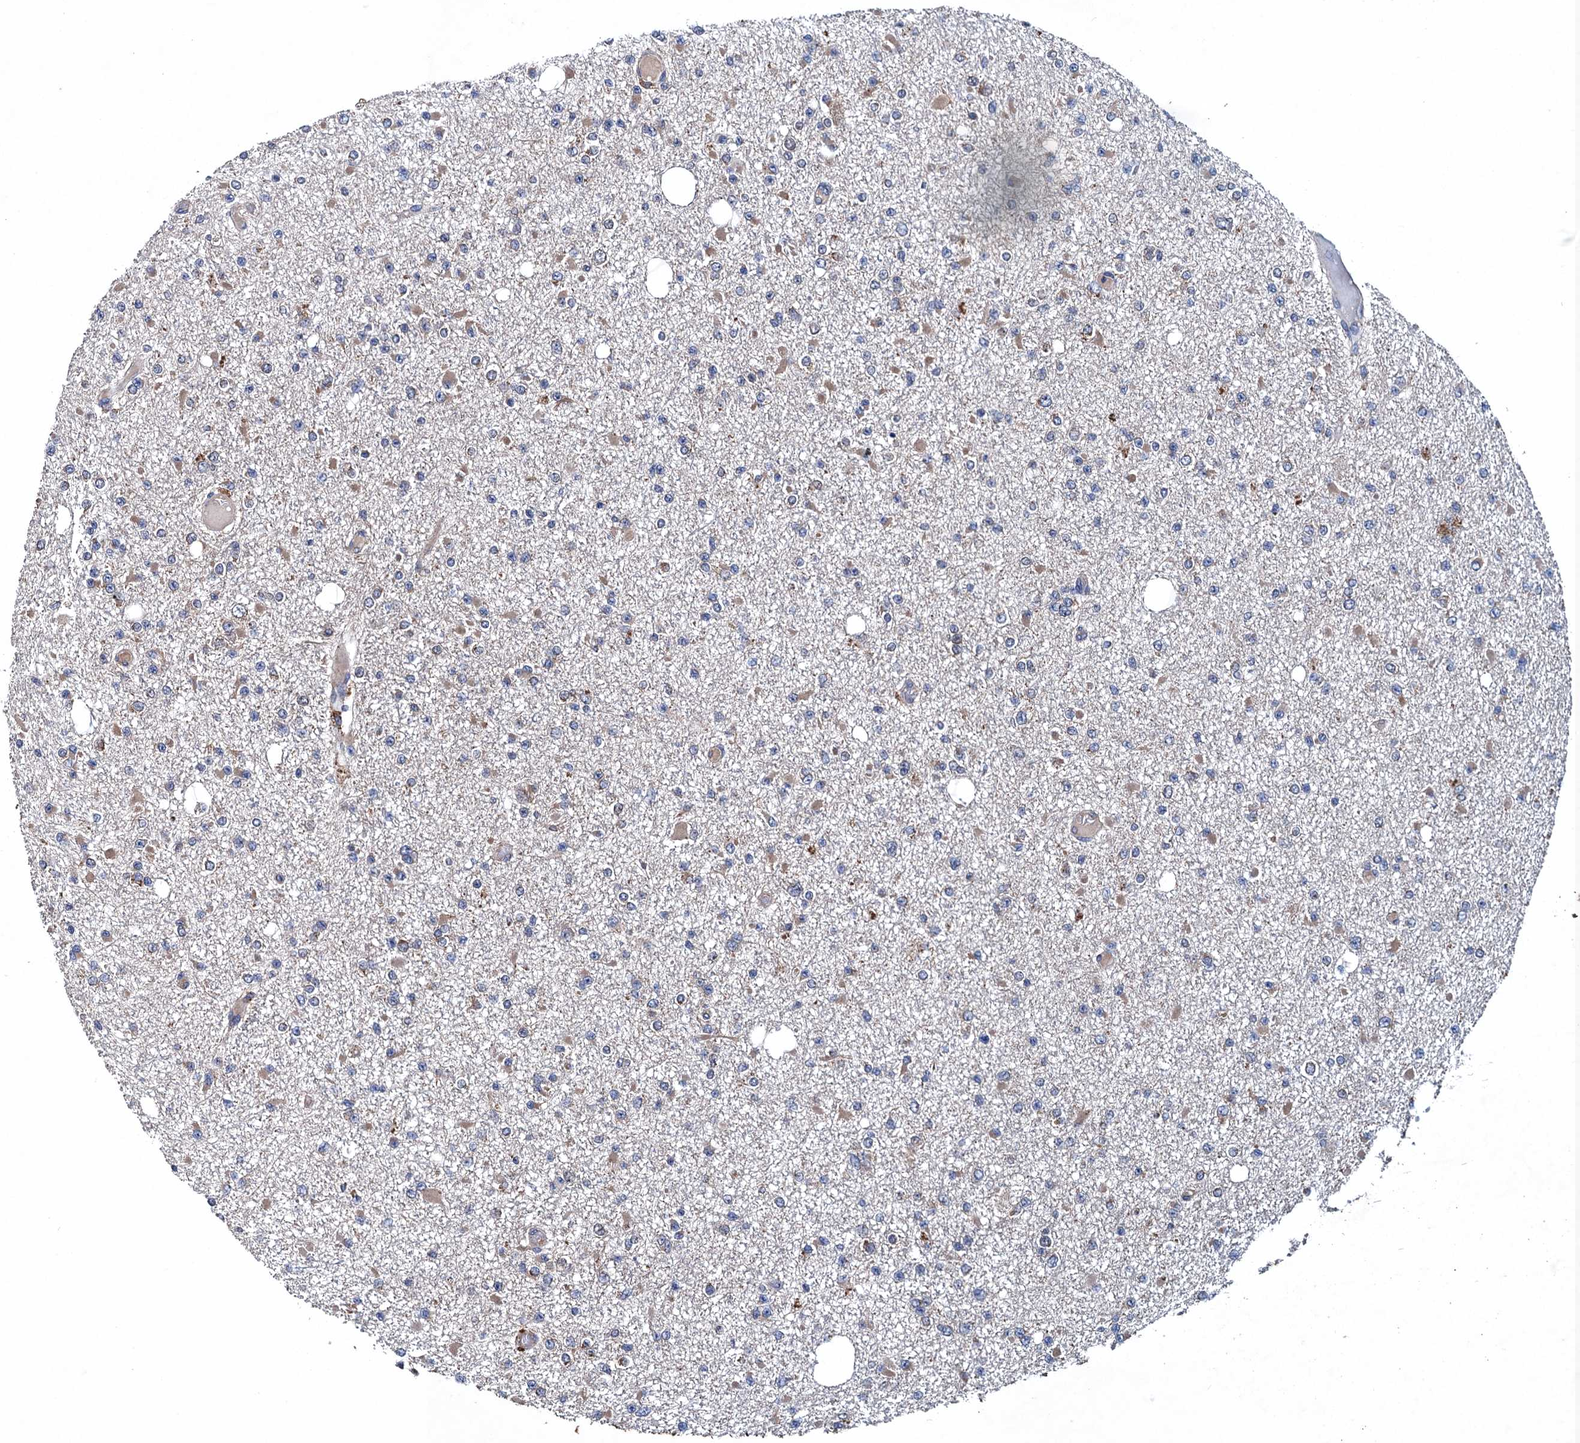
{"staining": {"intensity": "negative", "quantity": "none", "location": "none"}, "tissue": "glioma", "cell_type": "Tumor cells", "image_type": "cancer", "snomed": [{"axis": "morphology", "description": "Glioma, malignant, Low grade"}, {"axis": "topography", "description": "Brain"}], "caption": "This is an immunohistochemistry photomicrograph of human low-grade glioma (malignant). There is no positivity in tumor cells.", "gene": "BLTP3B", "patient": {"sex": "female", "age": 22}}